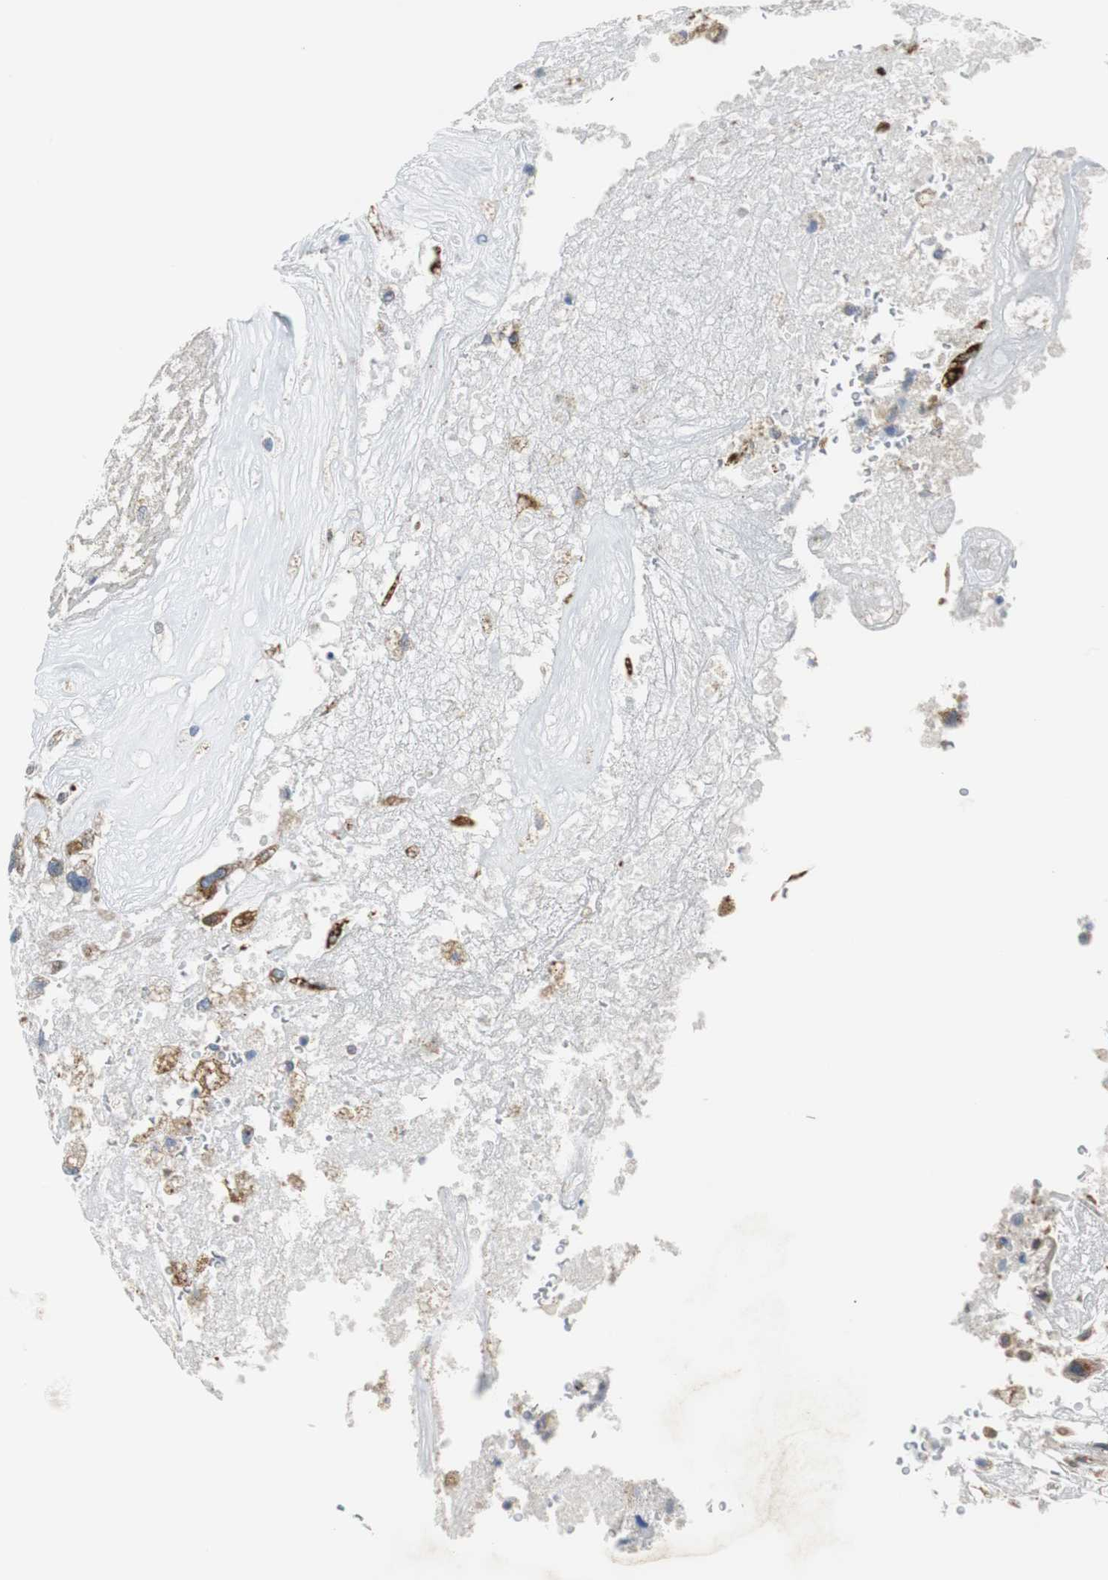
{"staining": {"intensity": "weak", "quantity": "25%-75%", "location": "cytoplasmic/membranous"}, "tissue": "glioma", "cell_type": "Tumor cells", "image_type": "cancer", "snomed": [{"axis": "morphology", "description": "Normal tissue, NOS"}, {"axis": "morphology", "description": "Glioma, malignant, High grade"}, {"axis": "topography", "description": "Cerebral cortex"}], "caption": "Immunohistochemical staining of human glioma displays weak cytoplasmic/membranous protein positivity in approximately 25%-75% of tumor cells. (DAB = brown stain, brightfield microscopy at high magnification).", "gene": "PDIA4", "patient": {"sex": "male", "age": 56}}